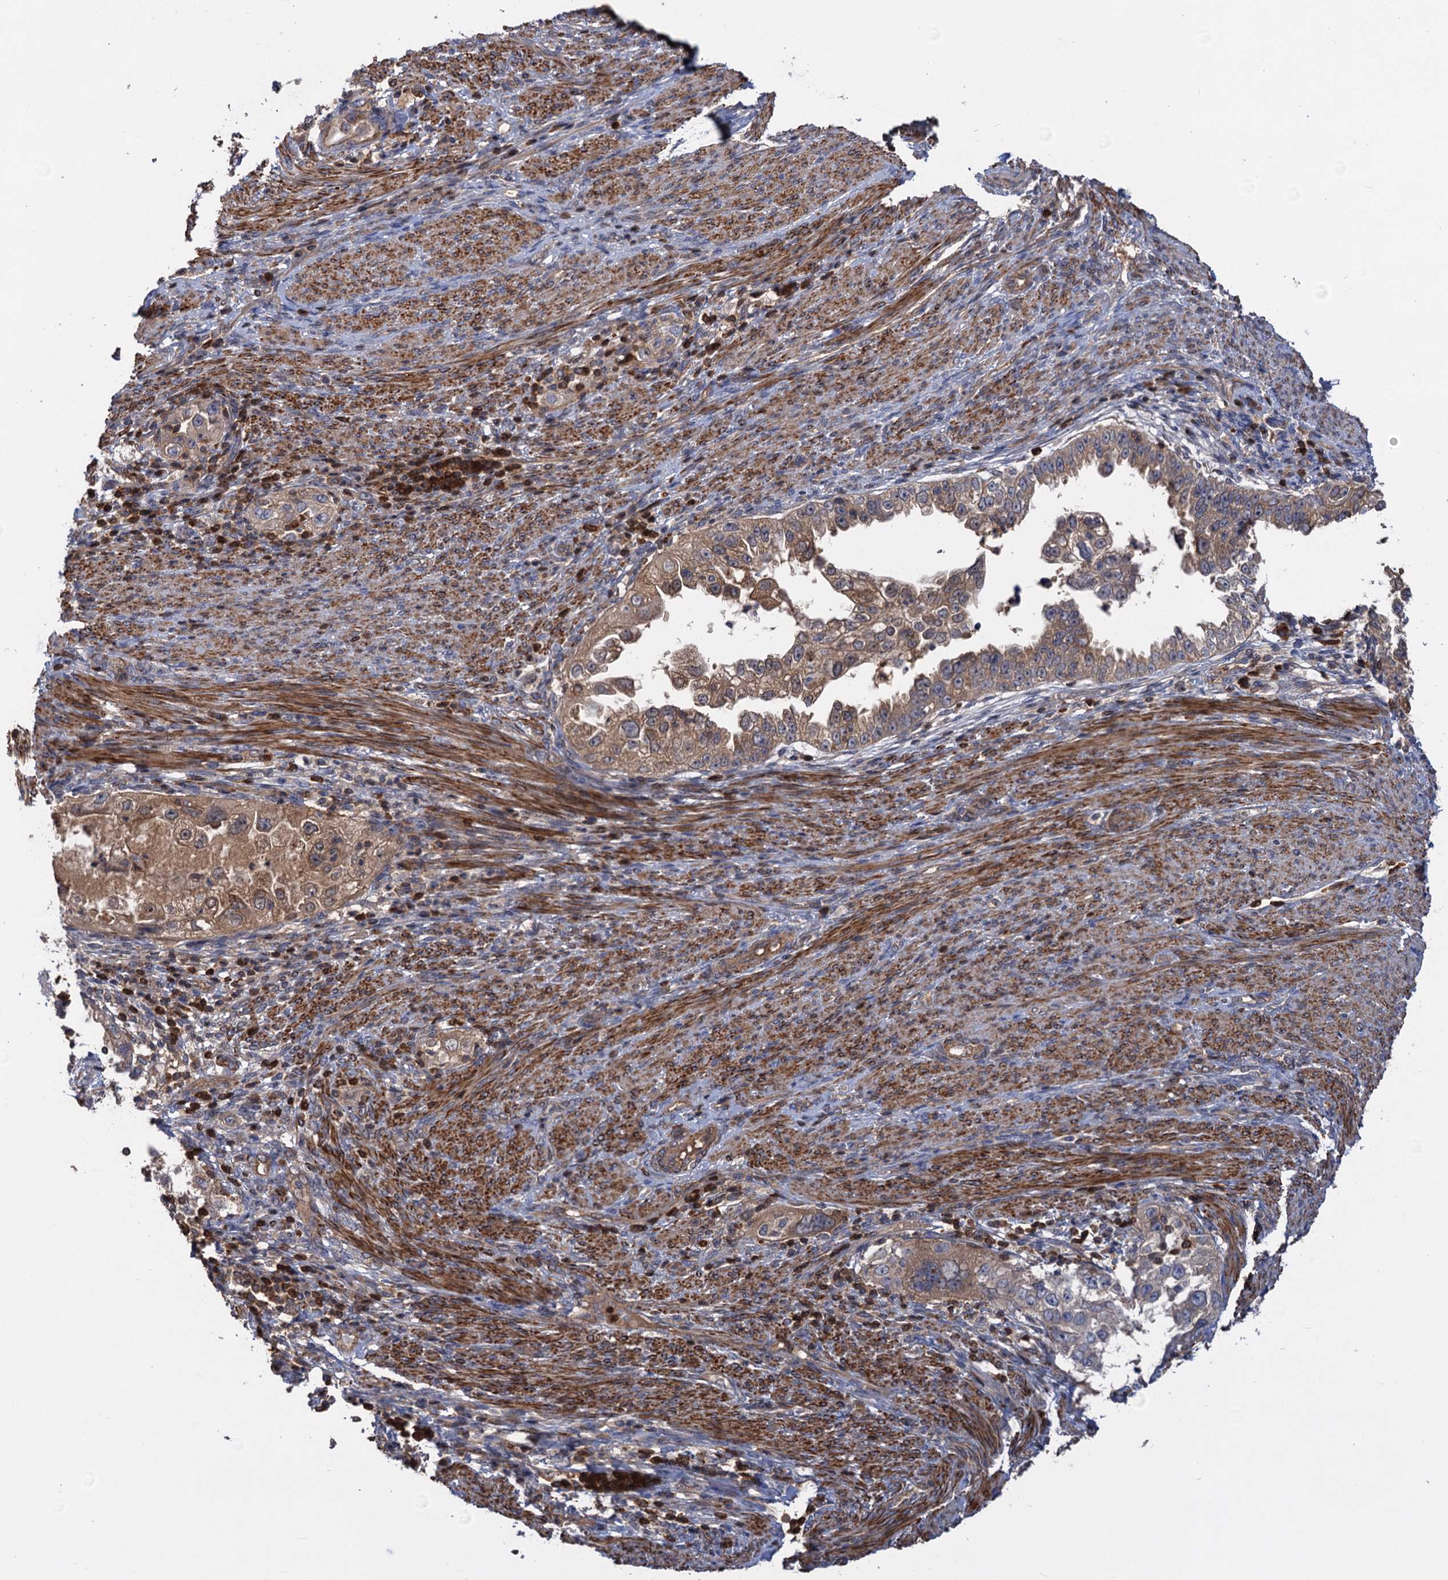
{"staining": {"intensity": "moderate", "quantity": ">75%", "location": "cytoplasmic/membranous"}, "tissue": "endometrial cancer", "cell_type": "Tumor cells", "image_type": "cancer", "snomed": [{"axis": "morphology", "description": "Adenocarcinoma, NOS"}, {"axis": "topography", "description": "Endometrium"}], "caption": "The micrograph reveals immunohistochemical staining of endometrial cancer. There is moderate cytoplasmic/membranous positivity is appreciated in approximately >75% of tumor cells. The protein of interest is shown in brown color, while the nuclei are stained blue.", "gene": "DGKA", "patient": {"sex": "female", "age": 85}}